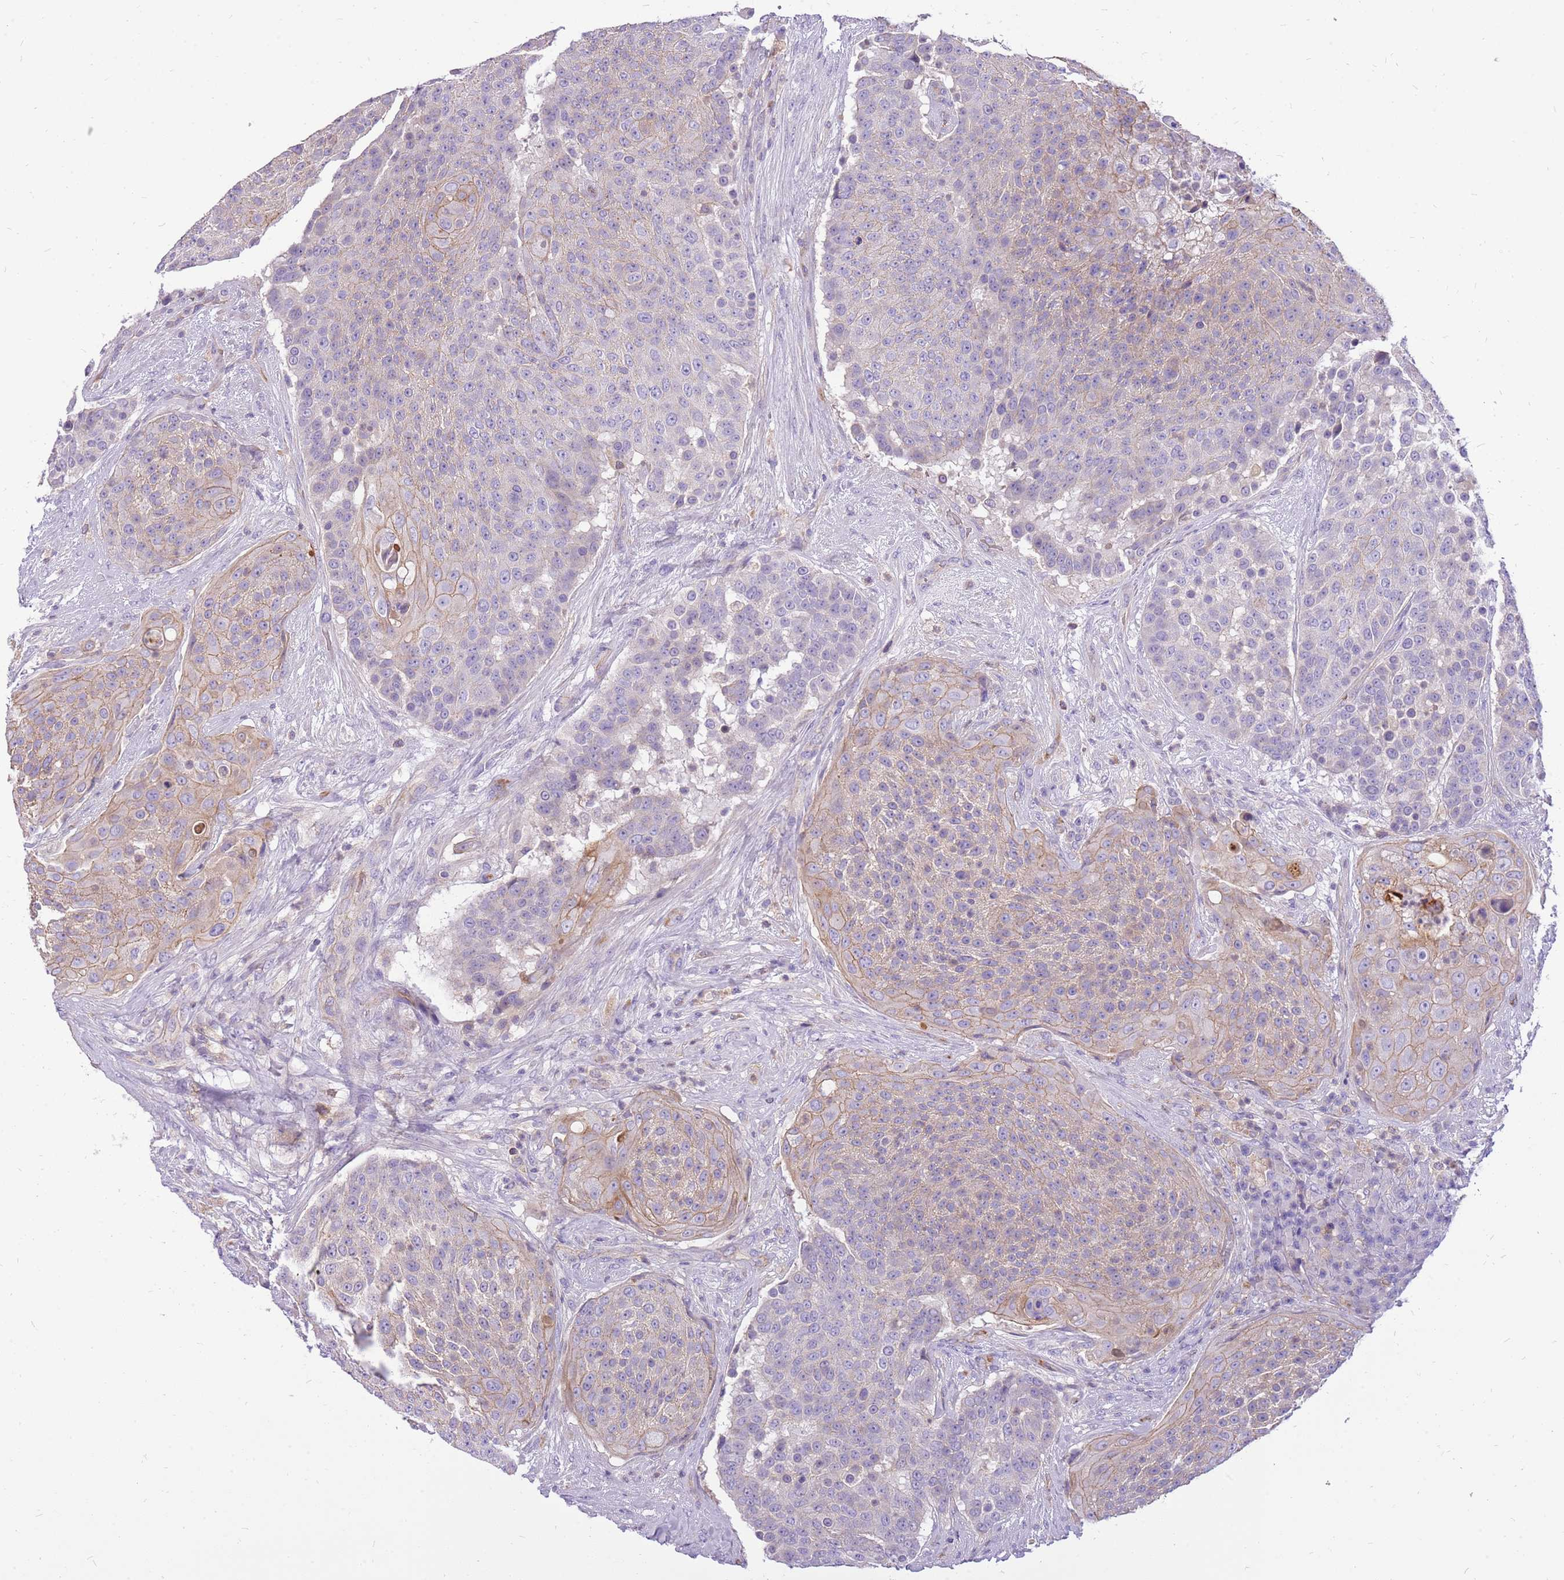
{"staining": {"intensity": "weak", "quantity": "25%-75%", "location": "cytoplasmic/membranous"}, "tissue": "urothelial cancer", "cell_type": "Tumor cells", "image_type": "cancer", "snomed": [{"axis": "morphology", "description": "Urothelial carcinoma, High grade"}, {"axis": "topography", "description": "Urinary bladder"}], "caption": "Human urothelial cancer stained with a brown dye shows weak cytoplasmic/membranous positive staining in about 25%-75% of tumor cells.", "gene": "WDR90", "patient": {"sex": "female", "age": 63}}